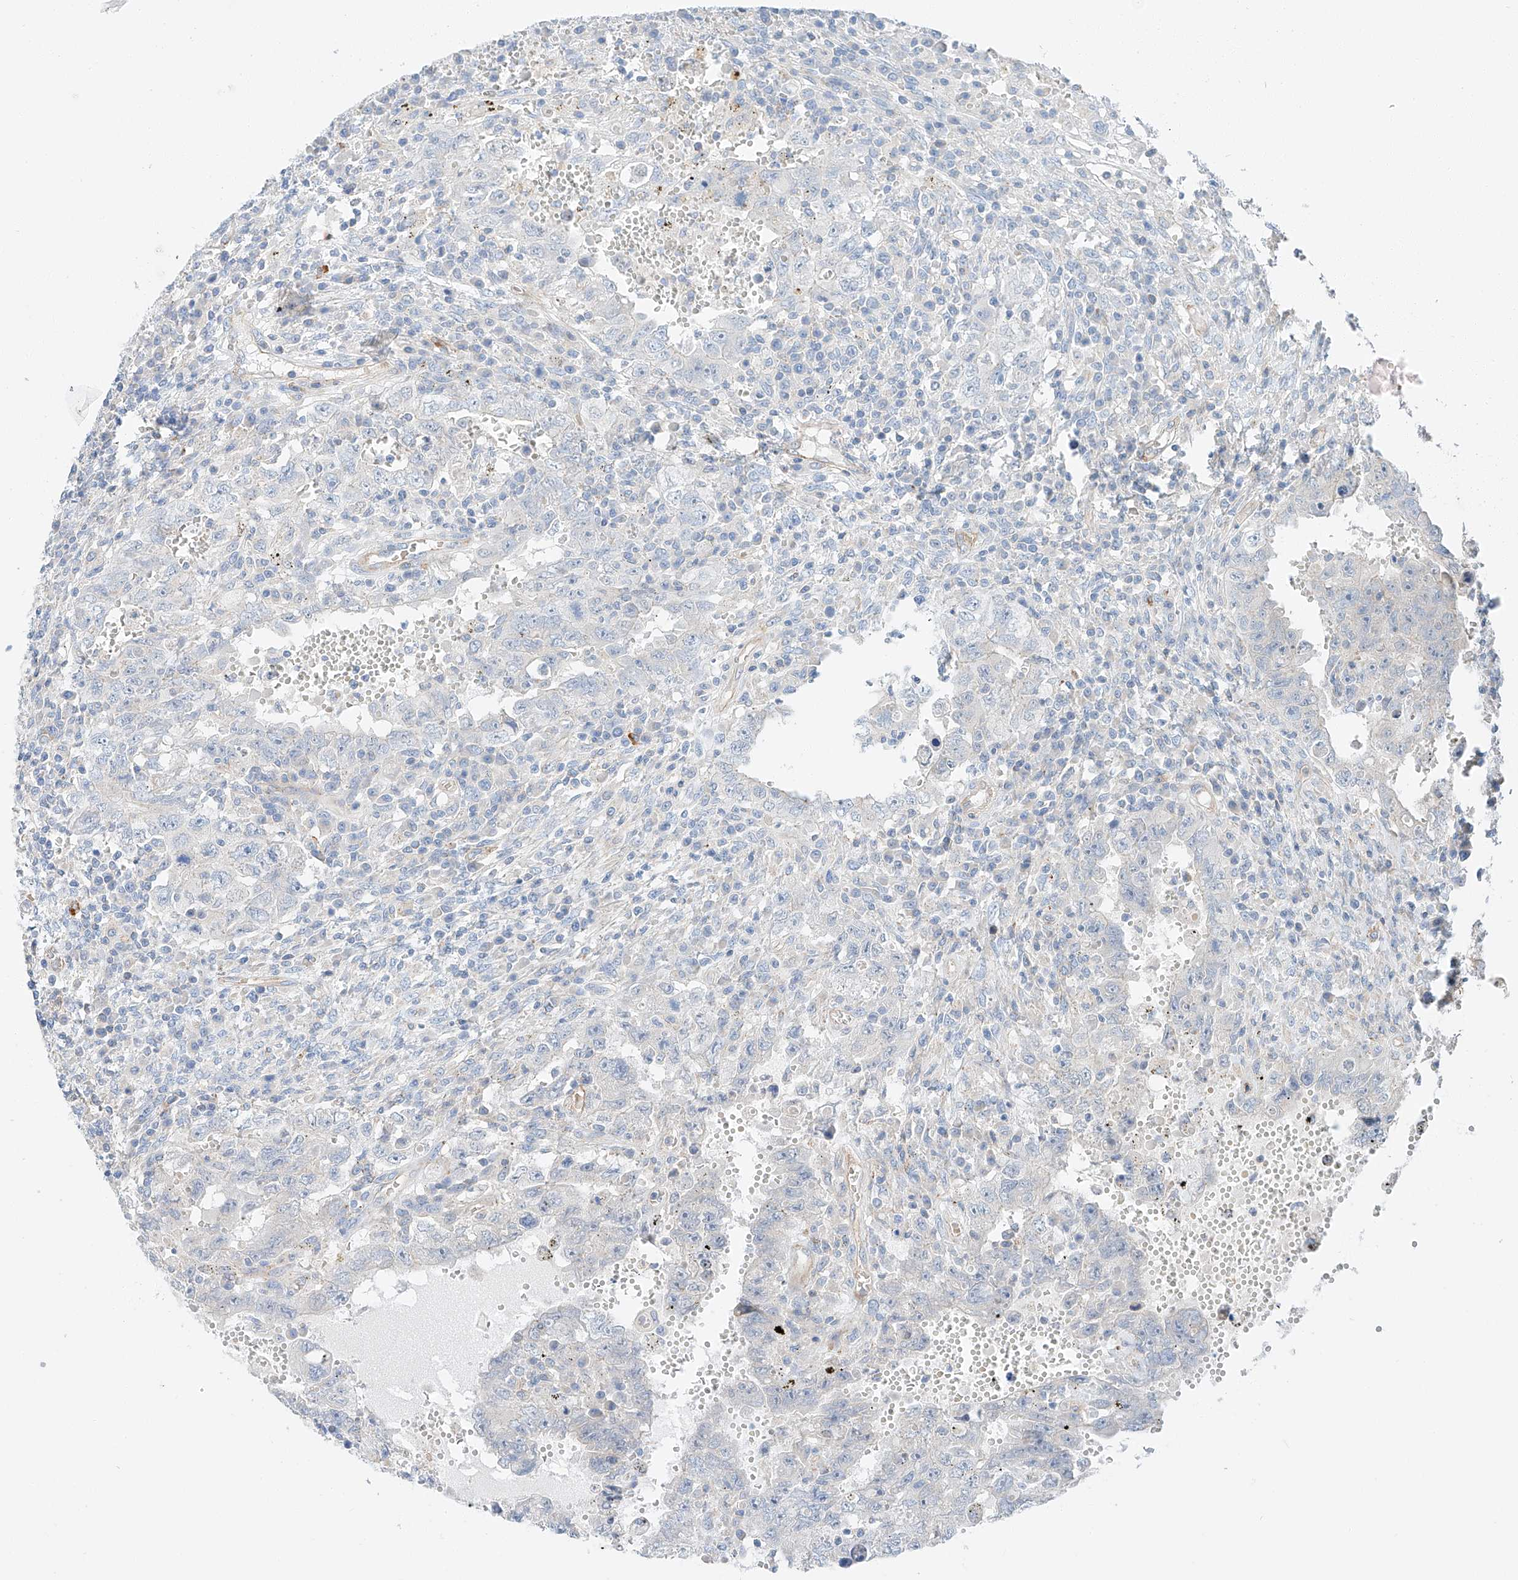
{"staining": {"intensity": "negative", "quantity": "none", "location": "none"}, "tissue": "testis cancer", "cell_type": "Tumor cells", "image_type": "cancer", "snomed": [{"axis": "morphology", "description": "Carcinoma, Embryonal, NOS"}, {"axis": "topography", "description": "Testis"}], "caption": "Immunohistochemical staining of human embryonal carcinoma (testis) exhibits no significant staining in tumor cells.", "gene": "MINDY4", "patient": {"sex": "male", "age": 26}}